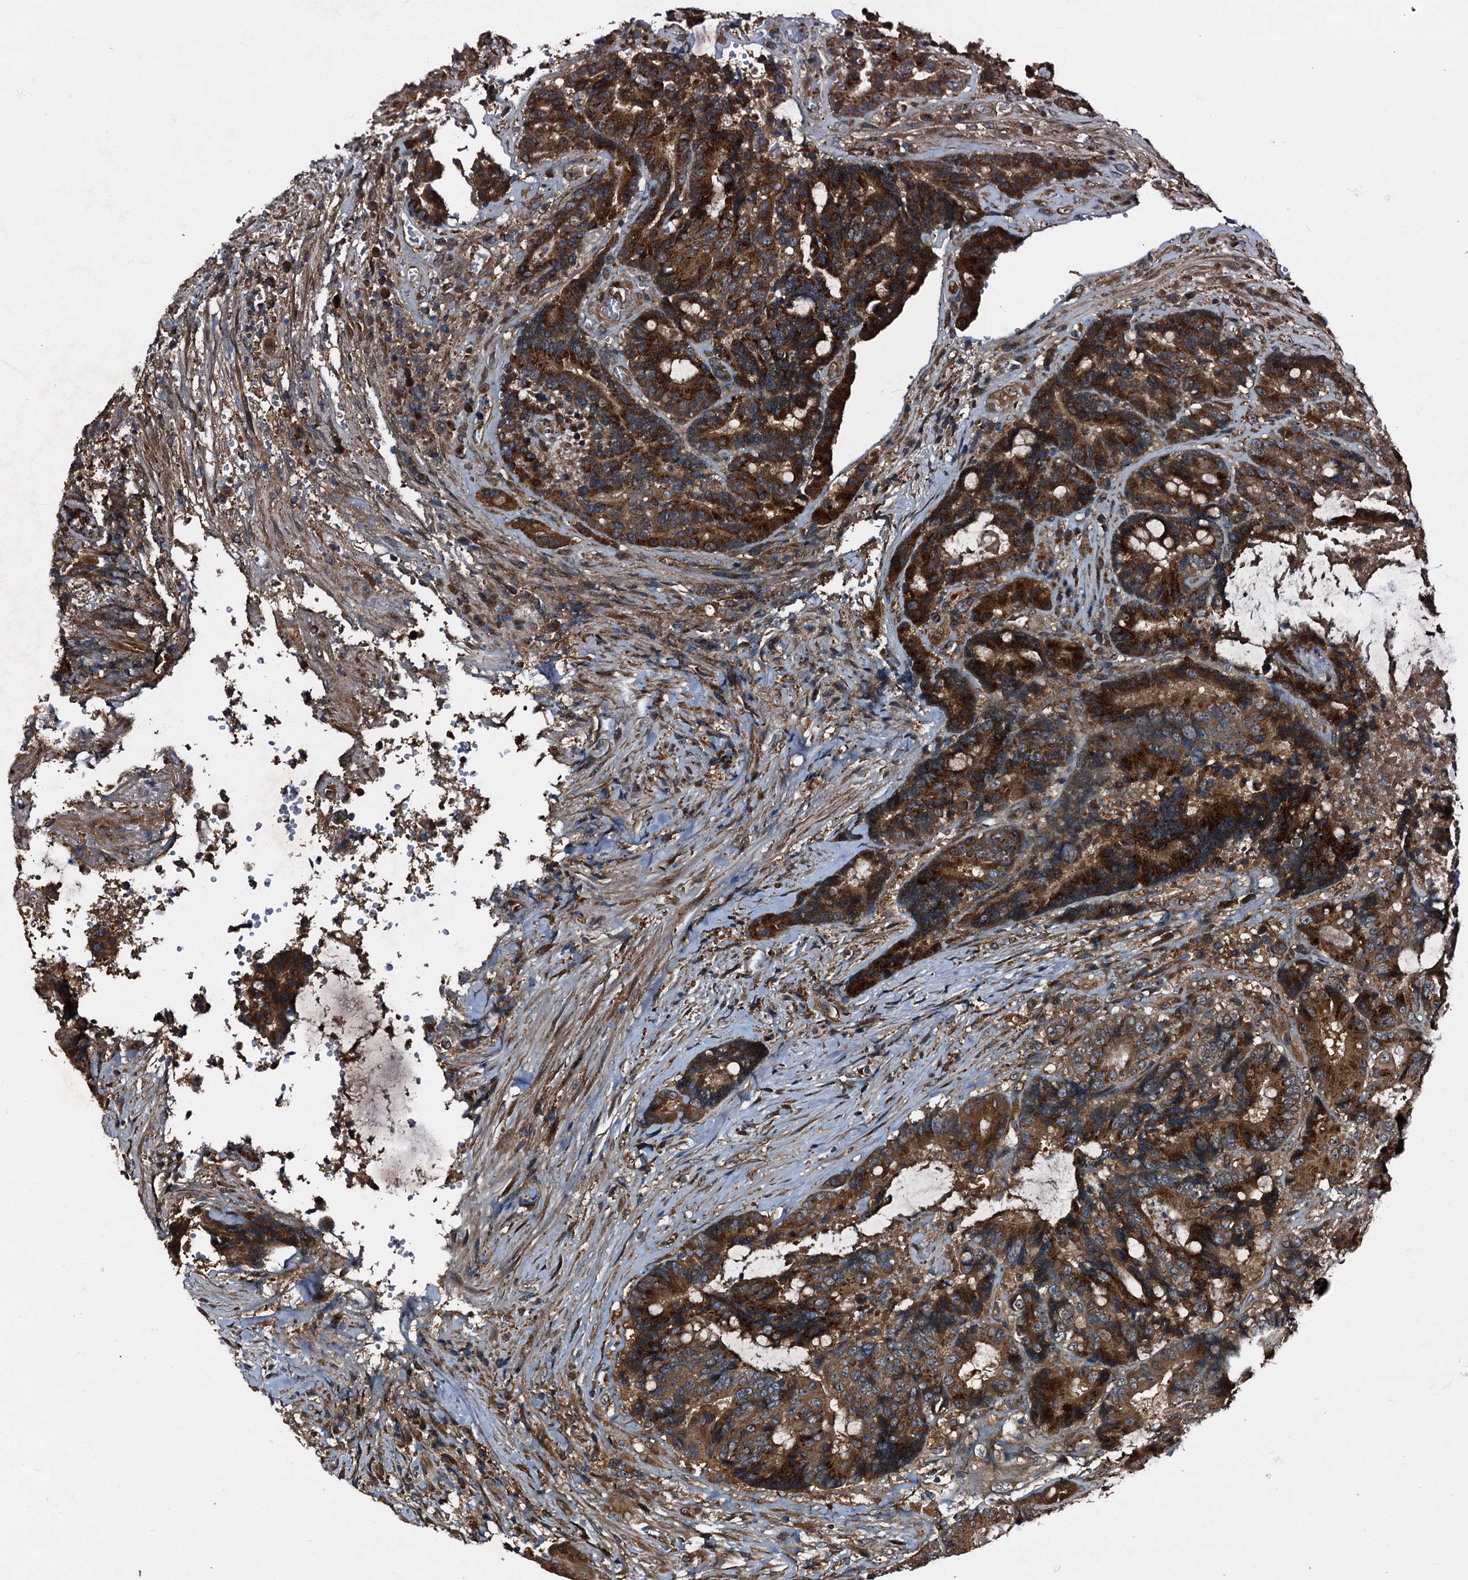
{"staining": {"intensity": "strong", "quantity": ">75%", "location": "cytoplasmic/membranous"}, "tissue": "colorectal cancer", "cell_type": "Tumor cells", "image_type": "cancer", "snomed": [{"axis": "morphology", "description": "Adenocarcinoma, NOS"}, {"axis": "topography", "description": "Rectum"}], "caption": "Approximately >75% of tumor cells in colorectal cancer (adenocarcinoma) display strong cytoplasmic/membranous protein staining as visualized by brown immunohistochemical staining.", "gene": "PEX5", "patient": {"sex": "male", "age": 69}}